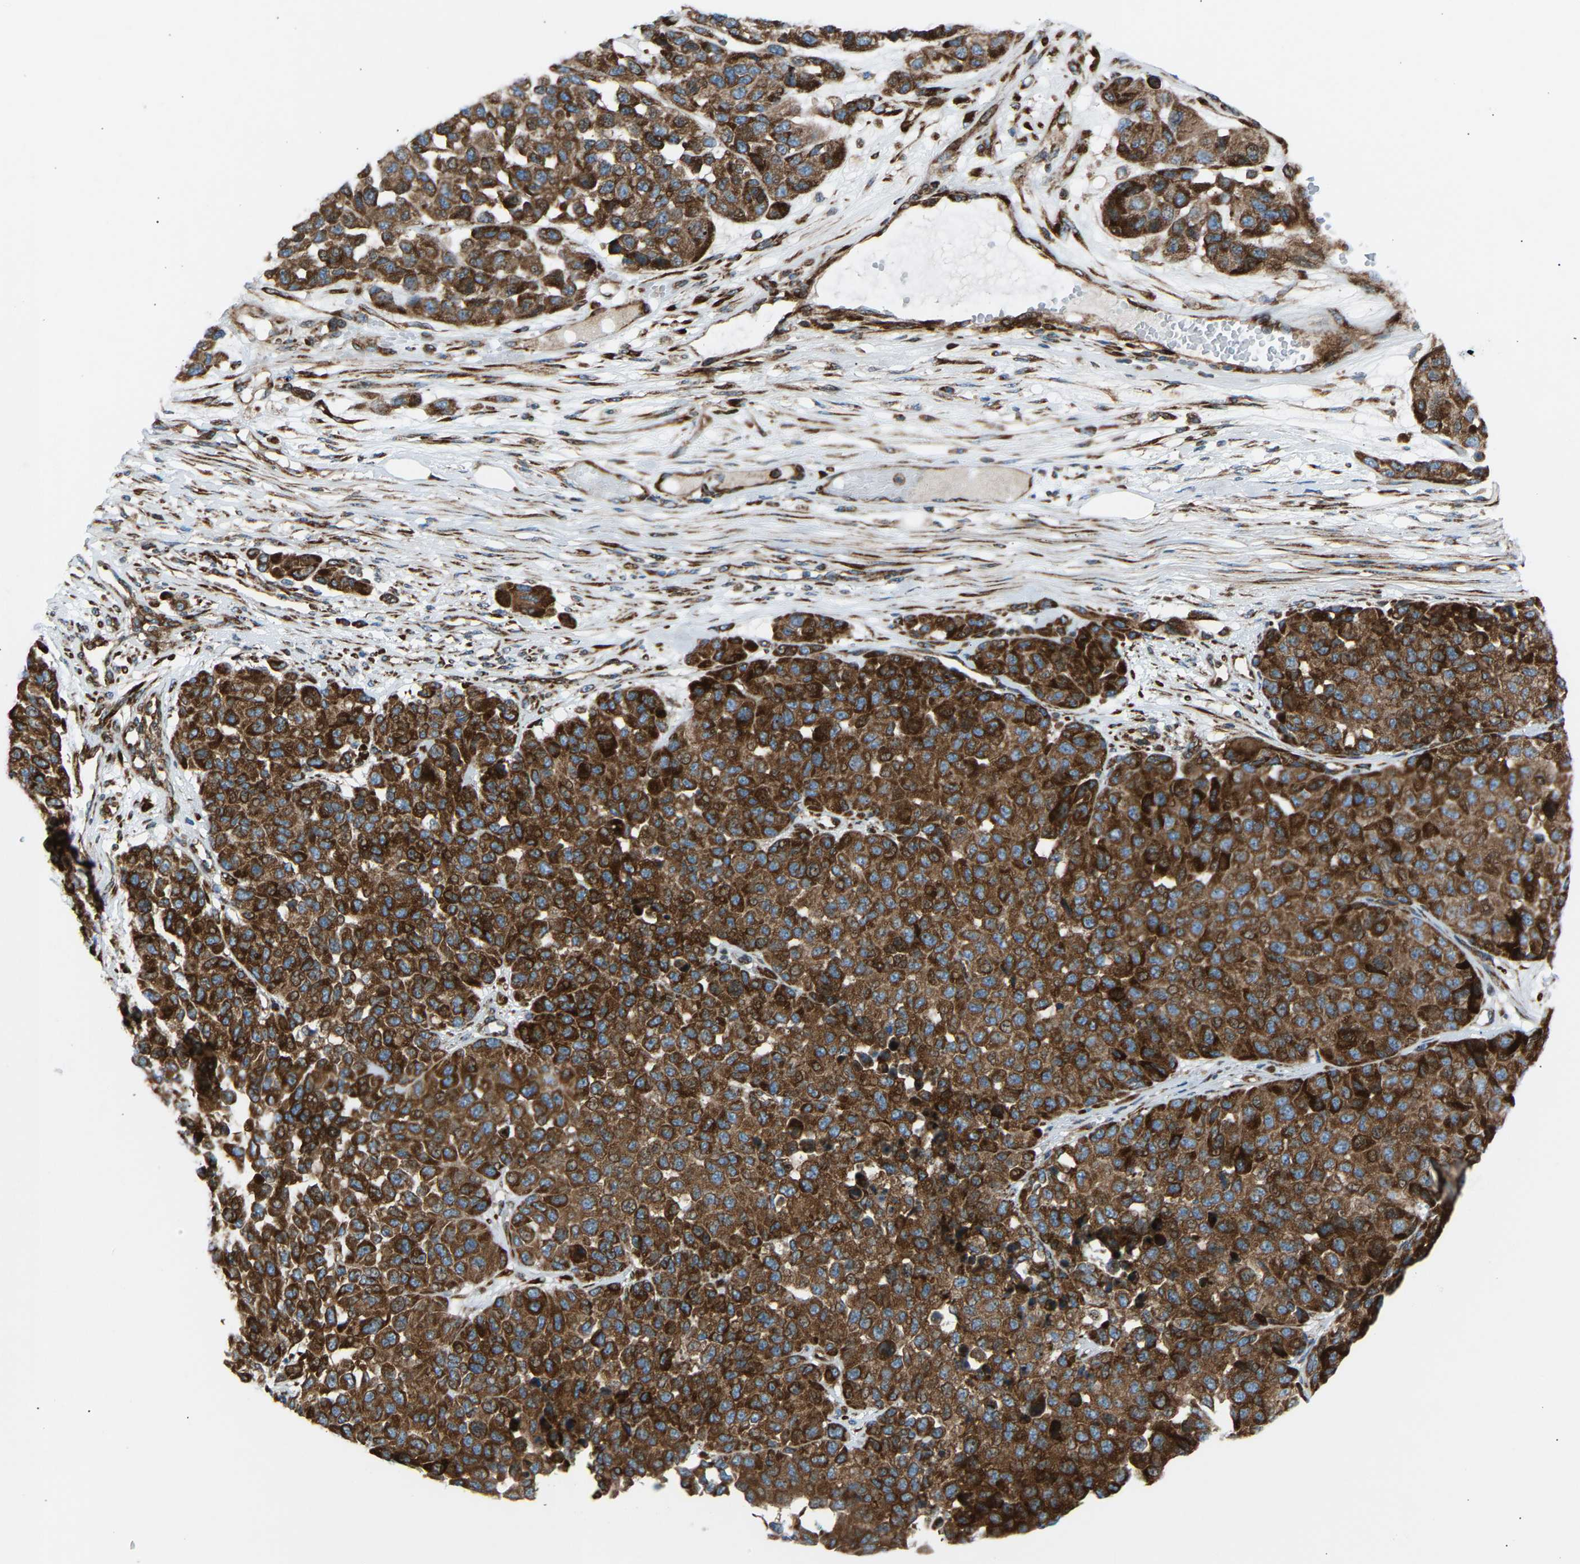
{"staining": {"intensity": "strong", "quantity": ">75%", "location": "cytoplasmic/membranous"}, "tissue": "melanoma", "cell_type": "Tumor cells", "image_type": "cancer", "snomed": [{"axis": "morphology", "description": "Malignant melanoma, NOS"}, {"axis": "topography", "description": "Skin"}], "caption": "A micrograph of human melanoma stained for a protein exhibits strong cytoplasmic/membranous brown staining in tumor cells.", "gene": "VPS41", "patient": {"sex": "male", "age": 62}}